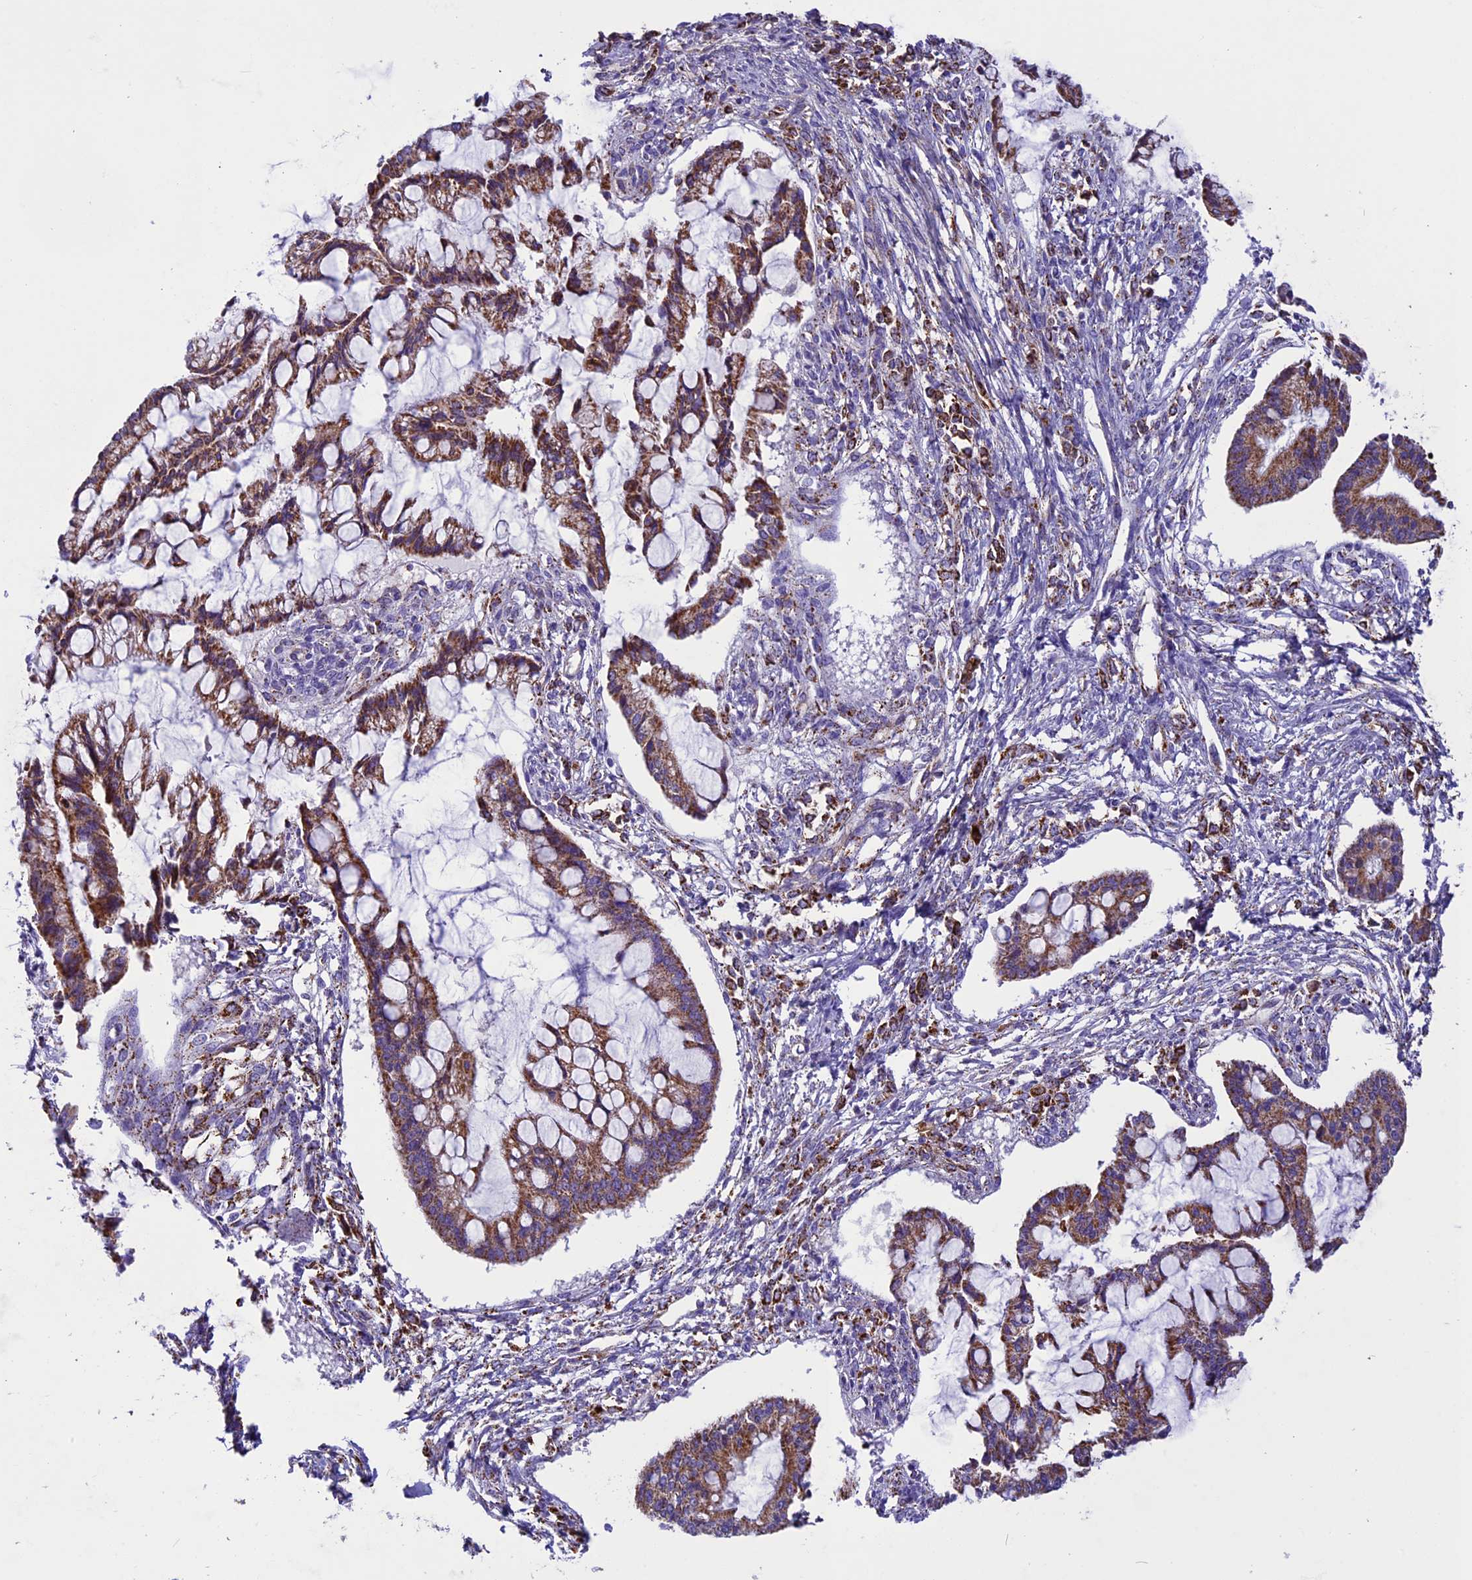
{"staining": {"intensity": "moderate", "quantity": ">75%", "location": "cytoplasmic/membranous"}, "tissue": "ovarian cancer", "cell_type": "Tumor cells", "image_type": "cancer", "snomed": [{"axis": "morphology", "description": "Cystadenocarcinoma, mucinous, NOS"}, {"axis": "topography", "description": "Ovary"}], "caption": "An image of ovarian mucinous cystadenocarcinoma stained for a protein shows moderate cytoplasmic/membranous brown staining in tumor cells.", "gene": "ICA1L", "patient": {"sex": "female", "age": 73}}